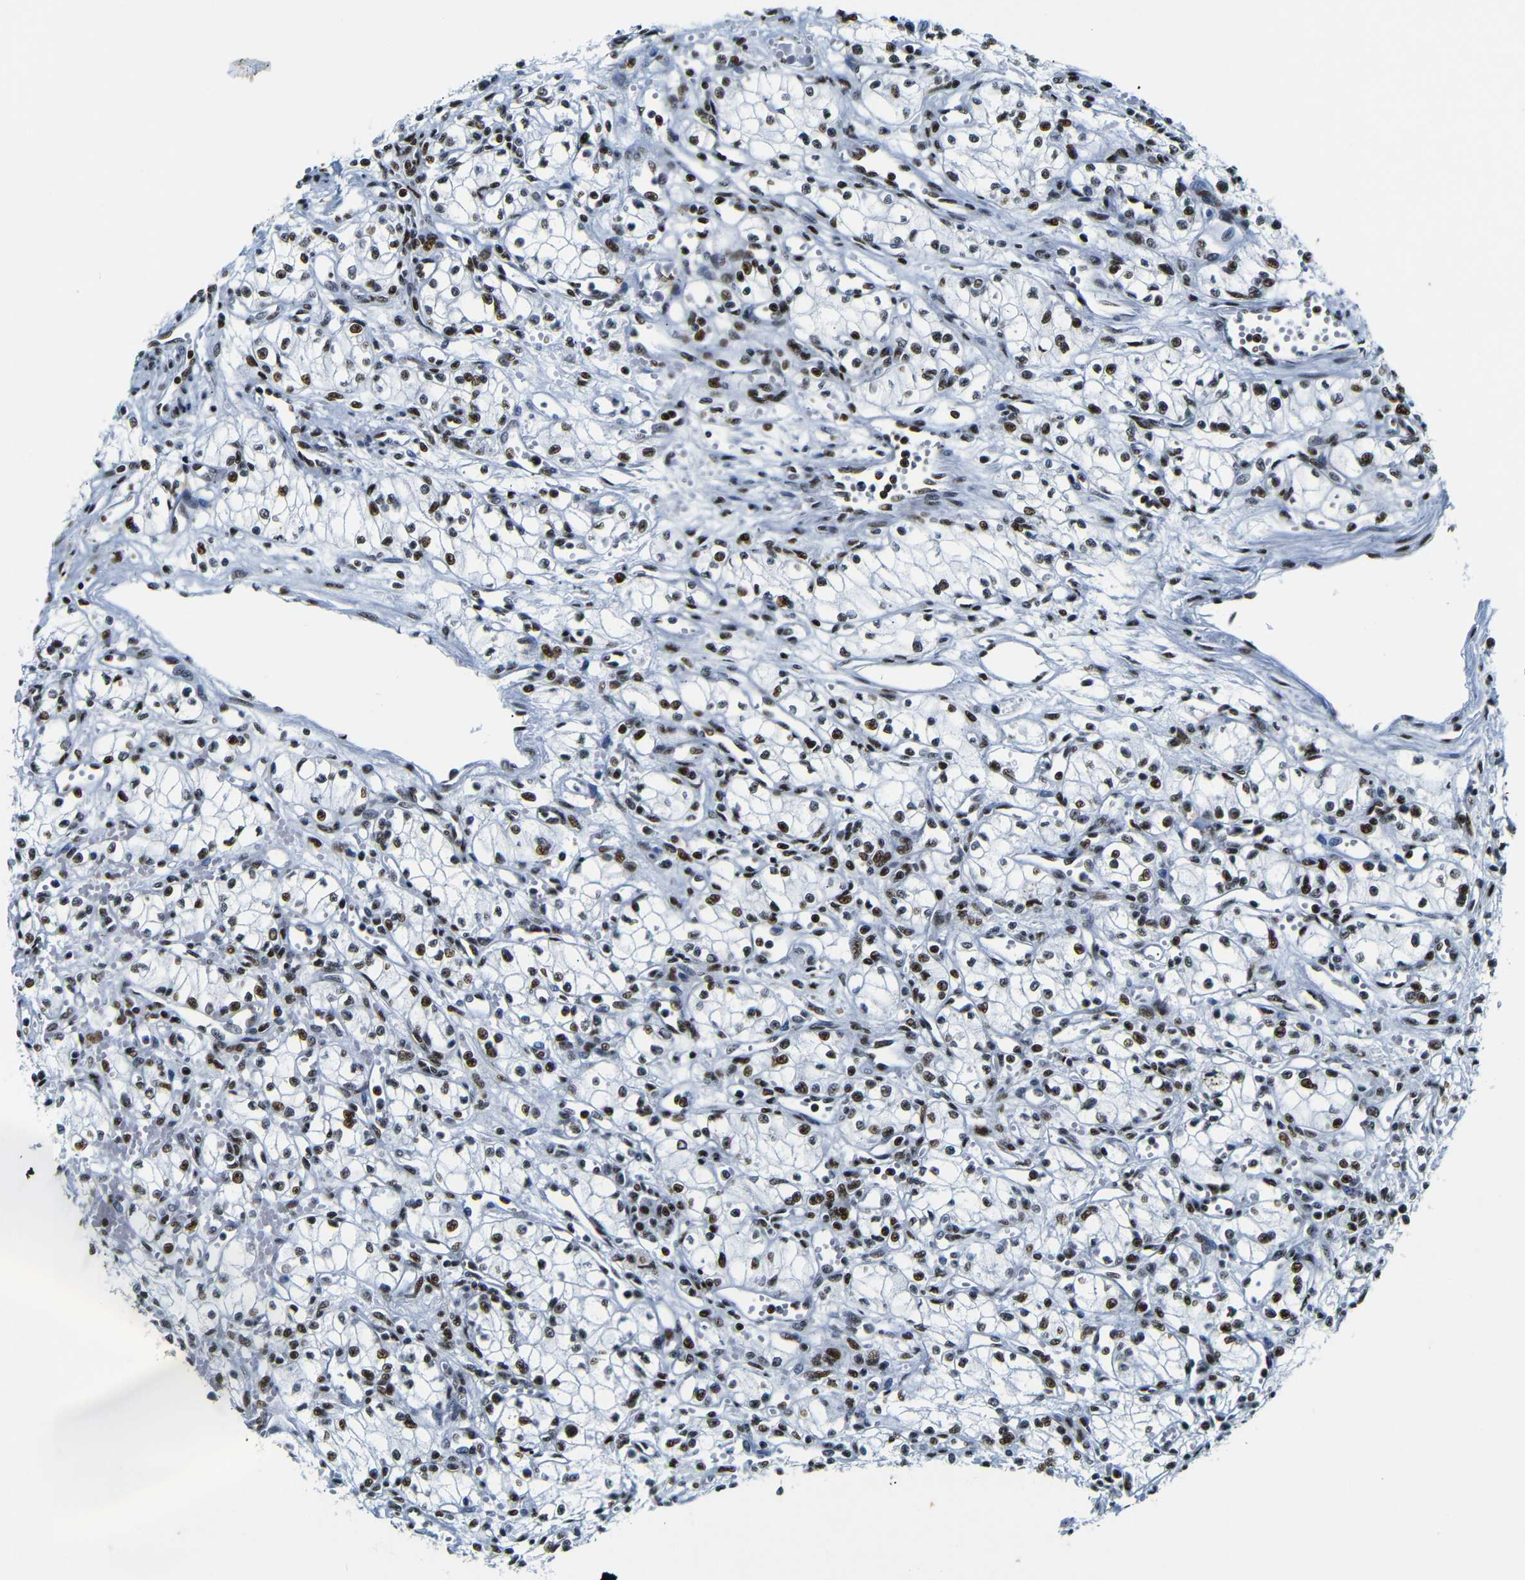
{"staining": {"intensity": "strong", "quantity": ">75%", "location": "nuclear"}, "tissue": "renal cancer", "cell_type": "Tumor cells", "image_type": "cancer", "snomed": [{"axis": "morphology", "description": "Normal tissue, NOS"}, {"axis": "morphology", "description": "Adenocarcinoma, NOS"}, {"axis": "topography", "description": "Kidney"}], "caption": "A high amount of strong nuclear positivity is appreciated in approximately >75% of tumor cells in renal cancer (adenocarcinoma) tissue. (Brightfield microscopy of DAB IHC at high magnification).", "gene": "SRSF1", "patient": {"sex": "male", "age": 59}}